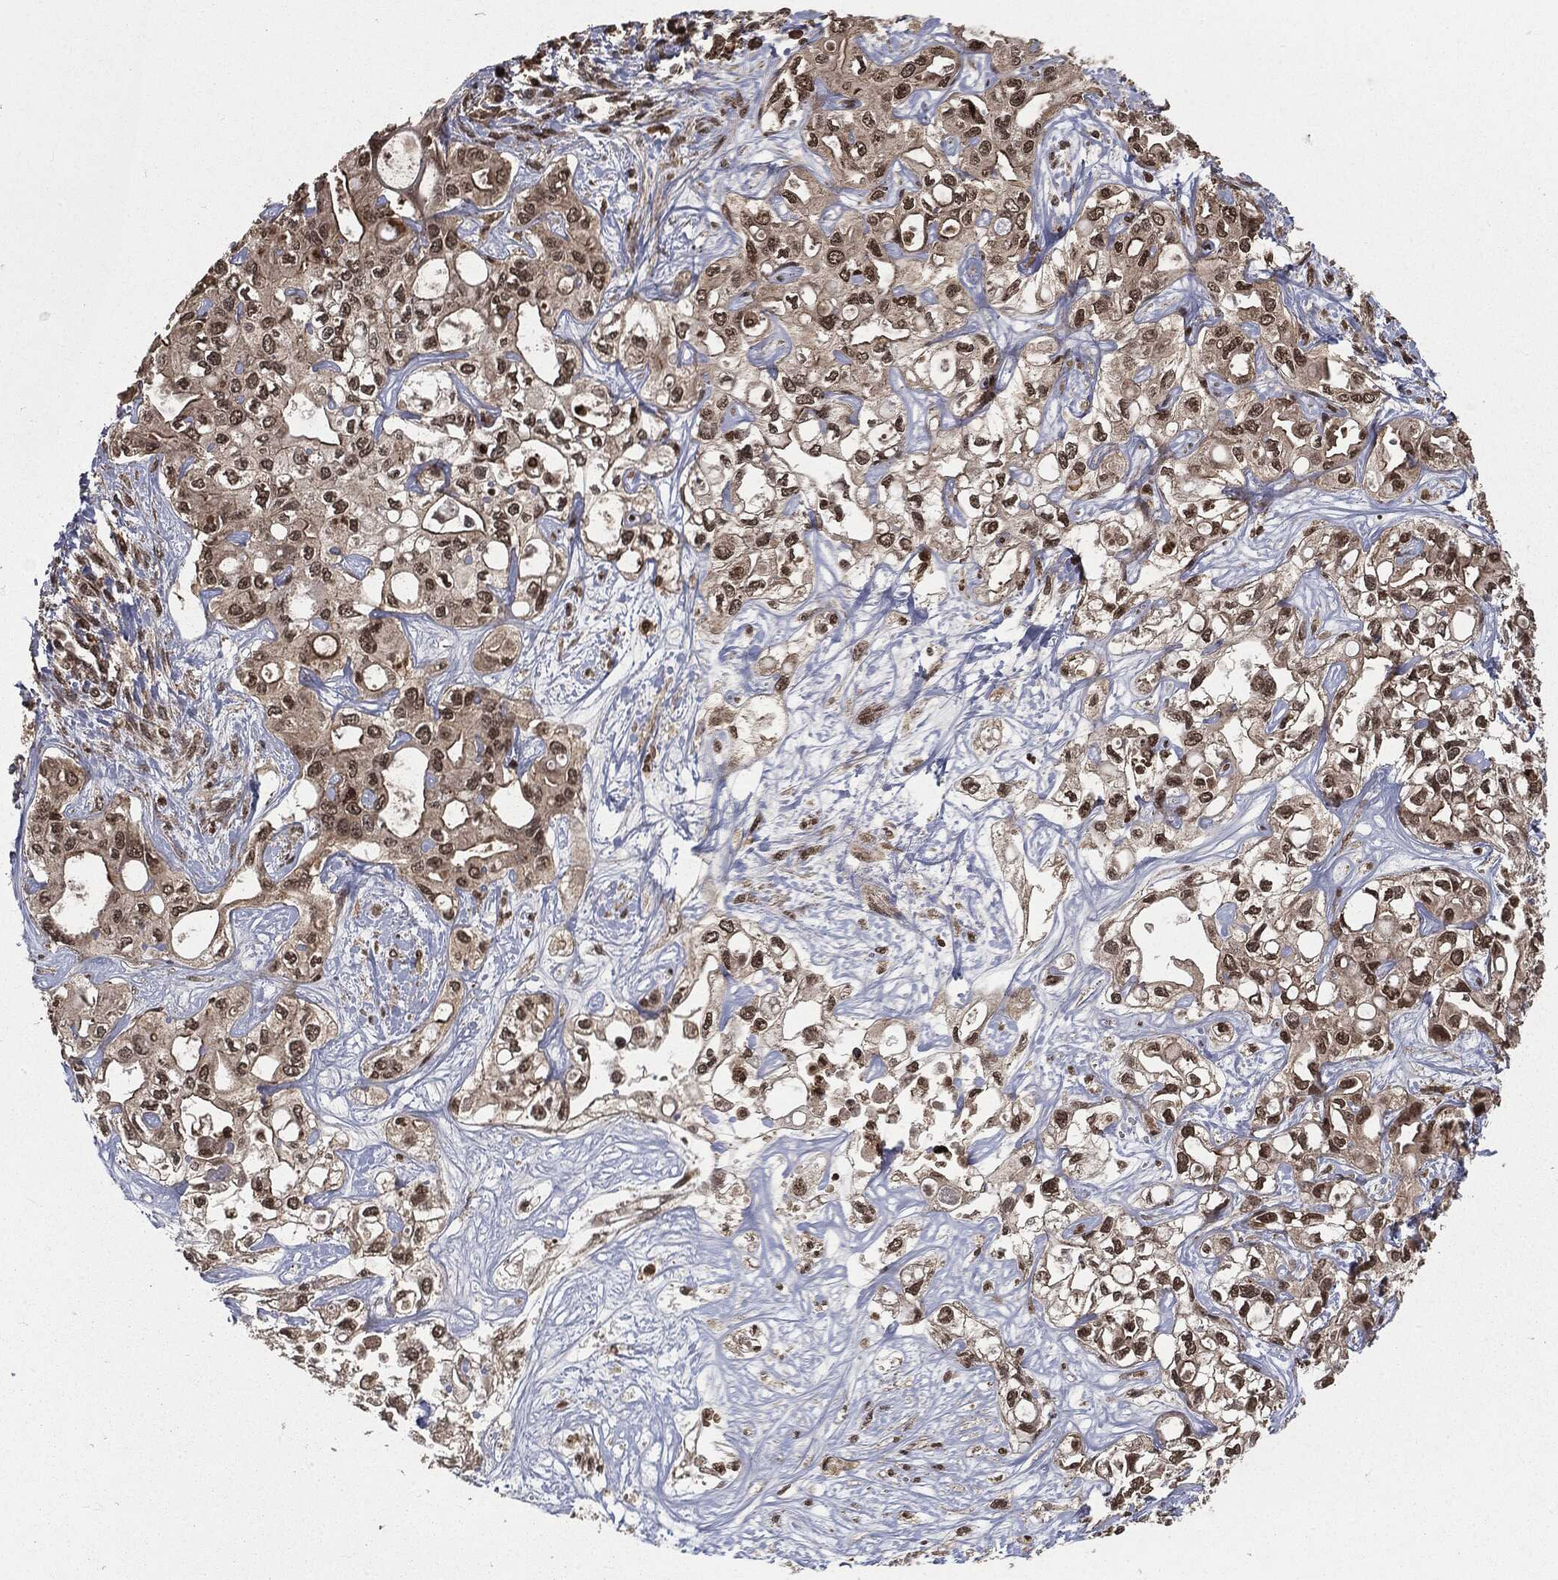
{"staining": {"intensity": "moderate", "quantity": ">75%", "location": "nuclear"}, "tissue": "liver cancer", "cell_type": "Tumor cells", "image_type": "cancer", "snomed": [{"axis": "morphology", "description": "Cholangiocarcinoma"}, {"axis": "topography", "description": "Liver"}], "caption": "Liver cancer (cholangiocarcinoma) was stained to show a protein in brown. There is medium levels of moderate nuclear positivity in approximately >75% of tumor cells. Nuclei are stained in blue.", "gene": "CTDP1", "patient": {"sex": "female", "age": 64}}